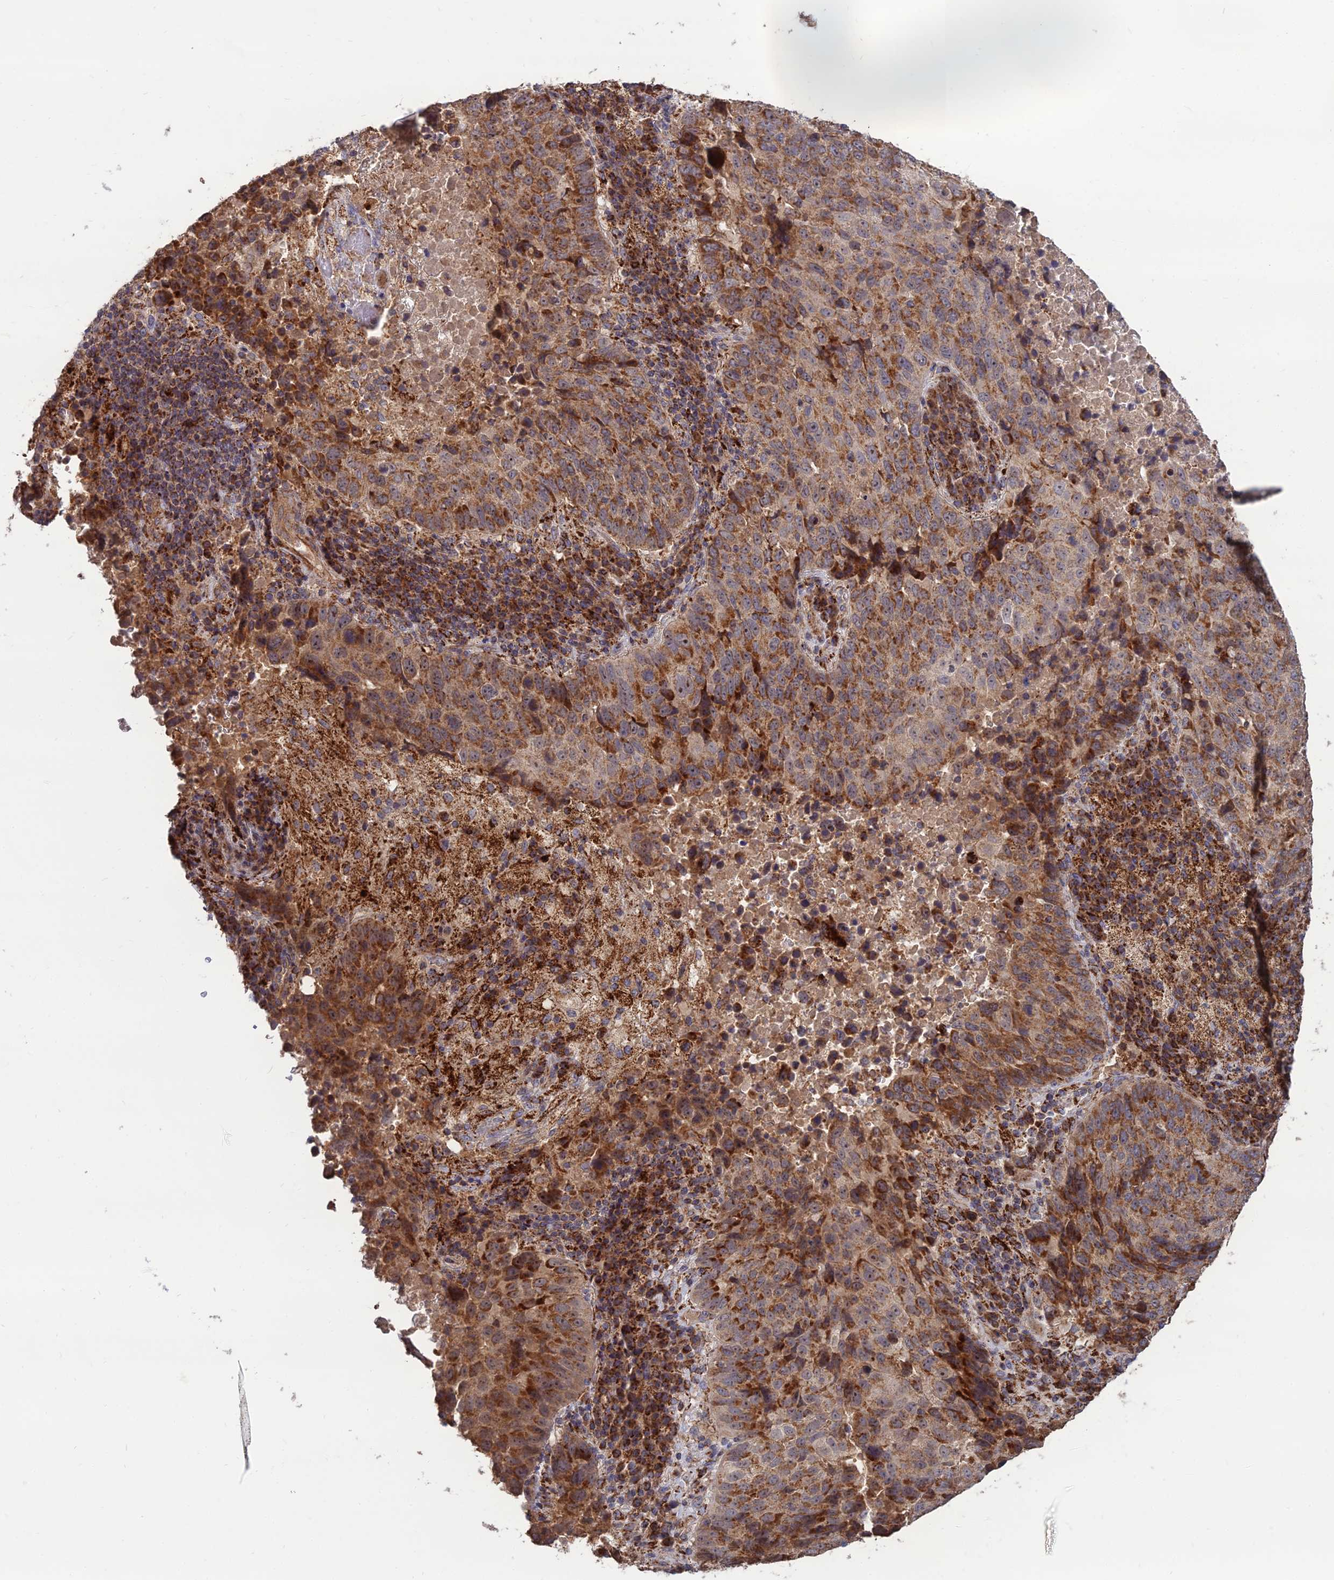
{"staining": {"intensity": "moderate", "quantity": ">75%", "location": "cytoplasmic/membranous"}, "tissue": "lung cancer", "cell_type": "Tumor cells", "image_type": "cancer", "snomed": [{"axis": "morphology", "description": "Squamous cell carcinoma, NOS"}, {"axis": "topography", "description": "Lung"}], "caption": "The image displays staining of lung squamous cell carcinoma, revealing moderate cytoplasmic/membranous protein expression (brown color) within tumor cells. (DAB (3,3'-diaminobenzidine) = brown stain, brightfield microscopy at high magnification).", "gene": "RIC8B", "patient": {"sex": "male", "age": 73}}